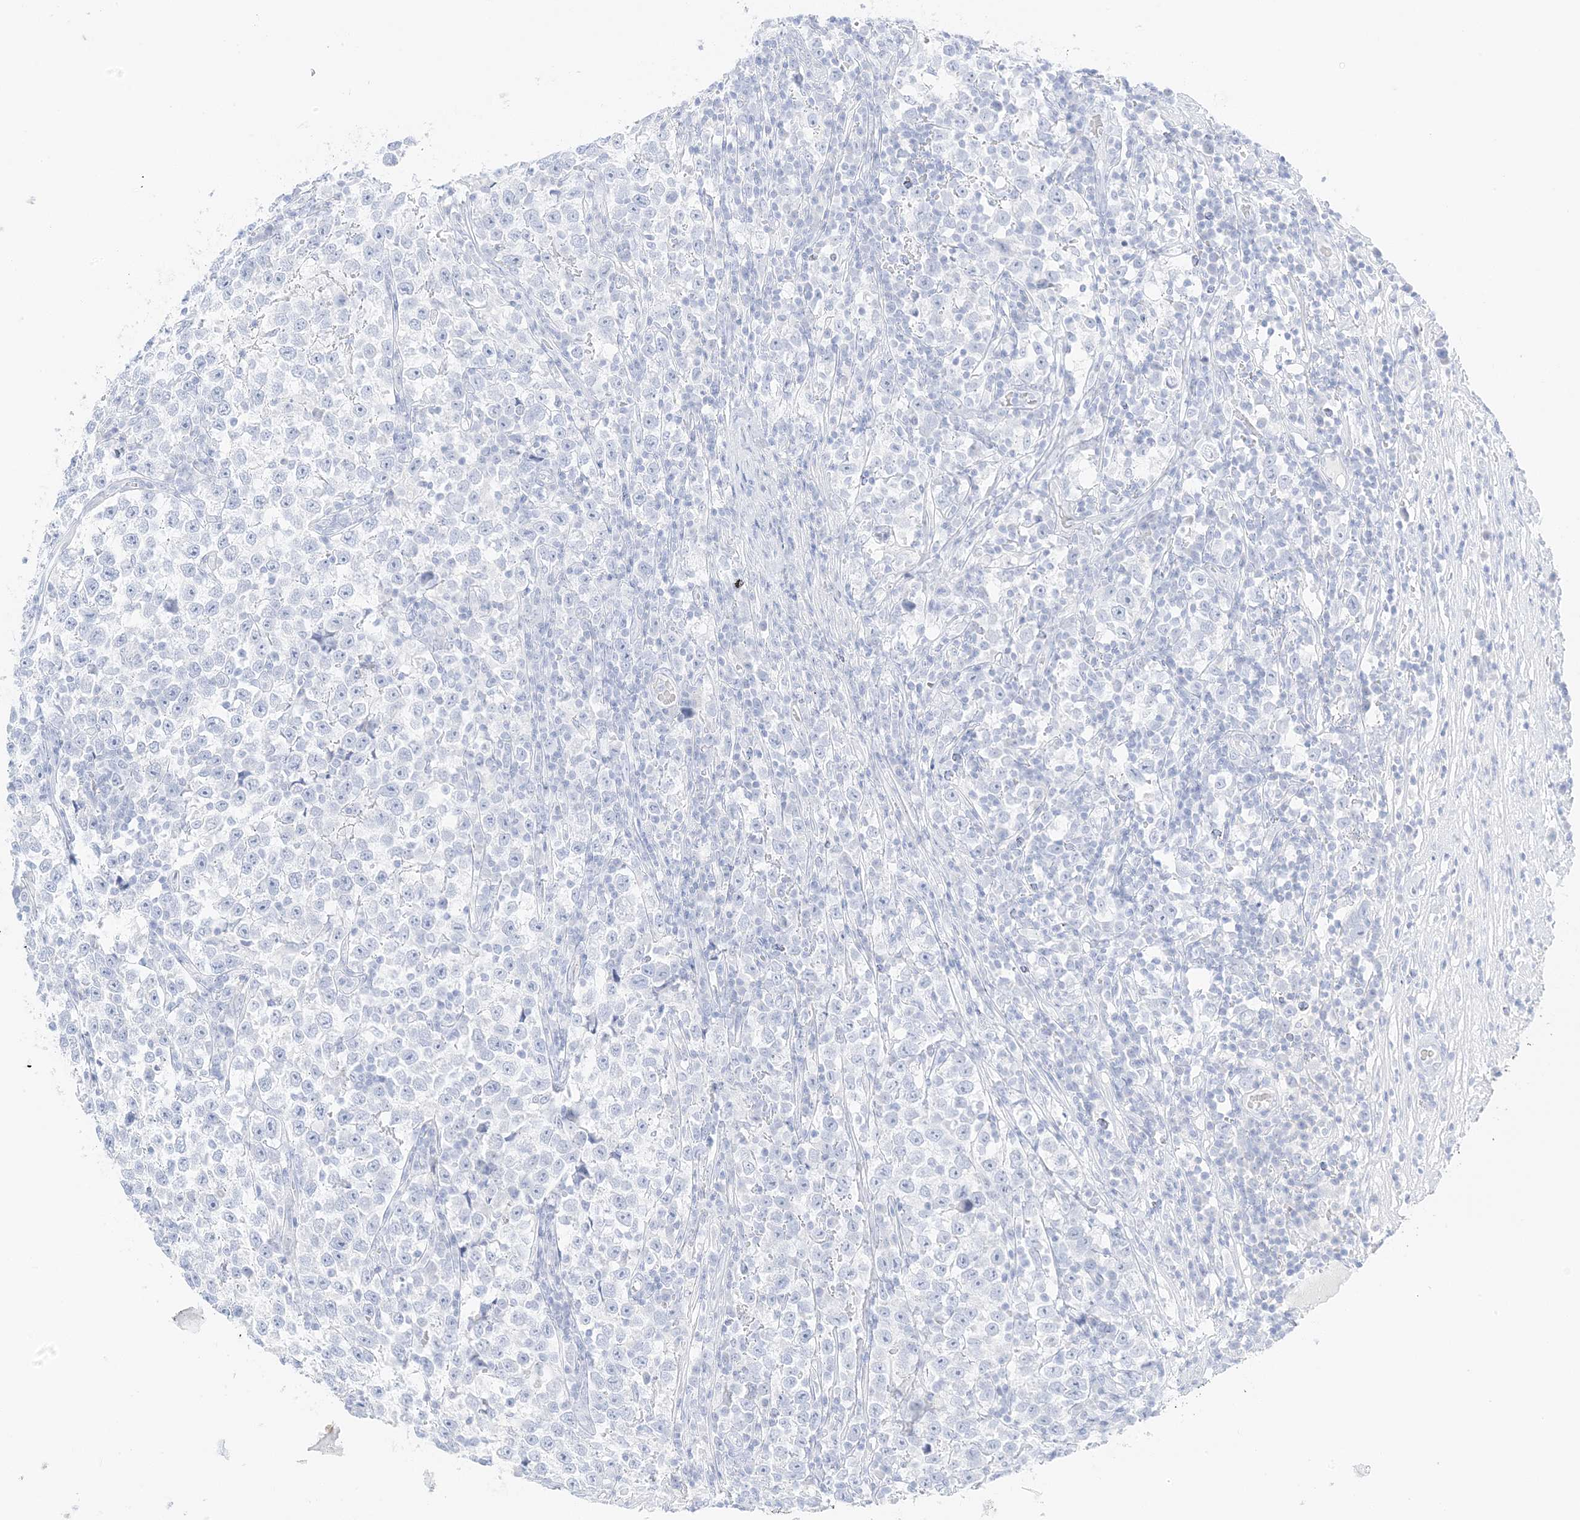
{"staining": {"intensity": "negative", "quantity": "none", "location": "none"}, "tissue": "testis cancer", "cell_type": "Tumor cells", "image_type": "cancer", "snomed": [{"axis": "morphology", "description": "Normal tissue, NOS"}, {"axis": "morphology", "description": "Seminoma, NOS"}, {"axis": "topography", "description": "Testis"}], "caption": "Human testis cancer (seminoma) stained for a protein using immunohistochemistry shows no staining in tumor cells.", "gene": "SLC22A13", "patient": {"sex": "male", "age": 43}}